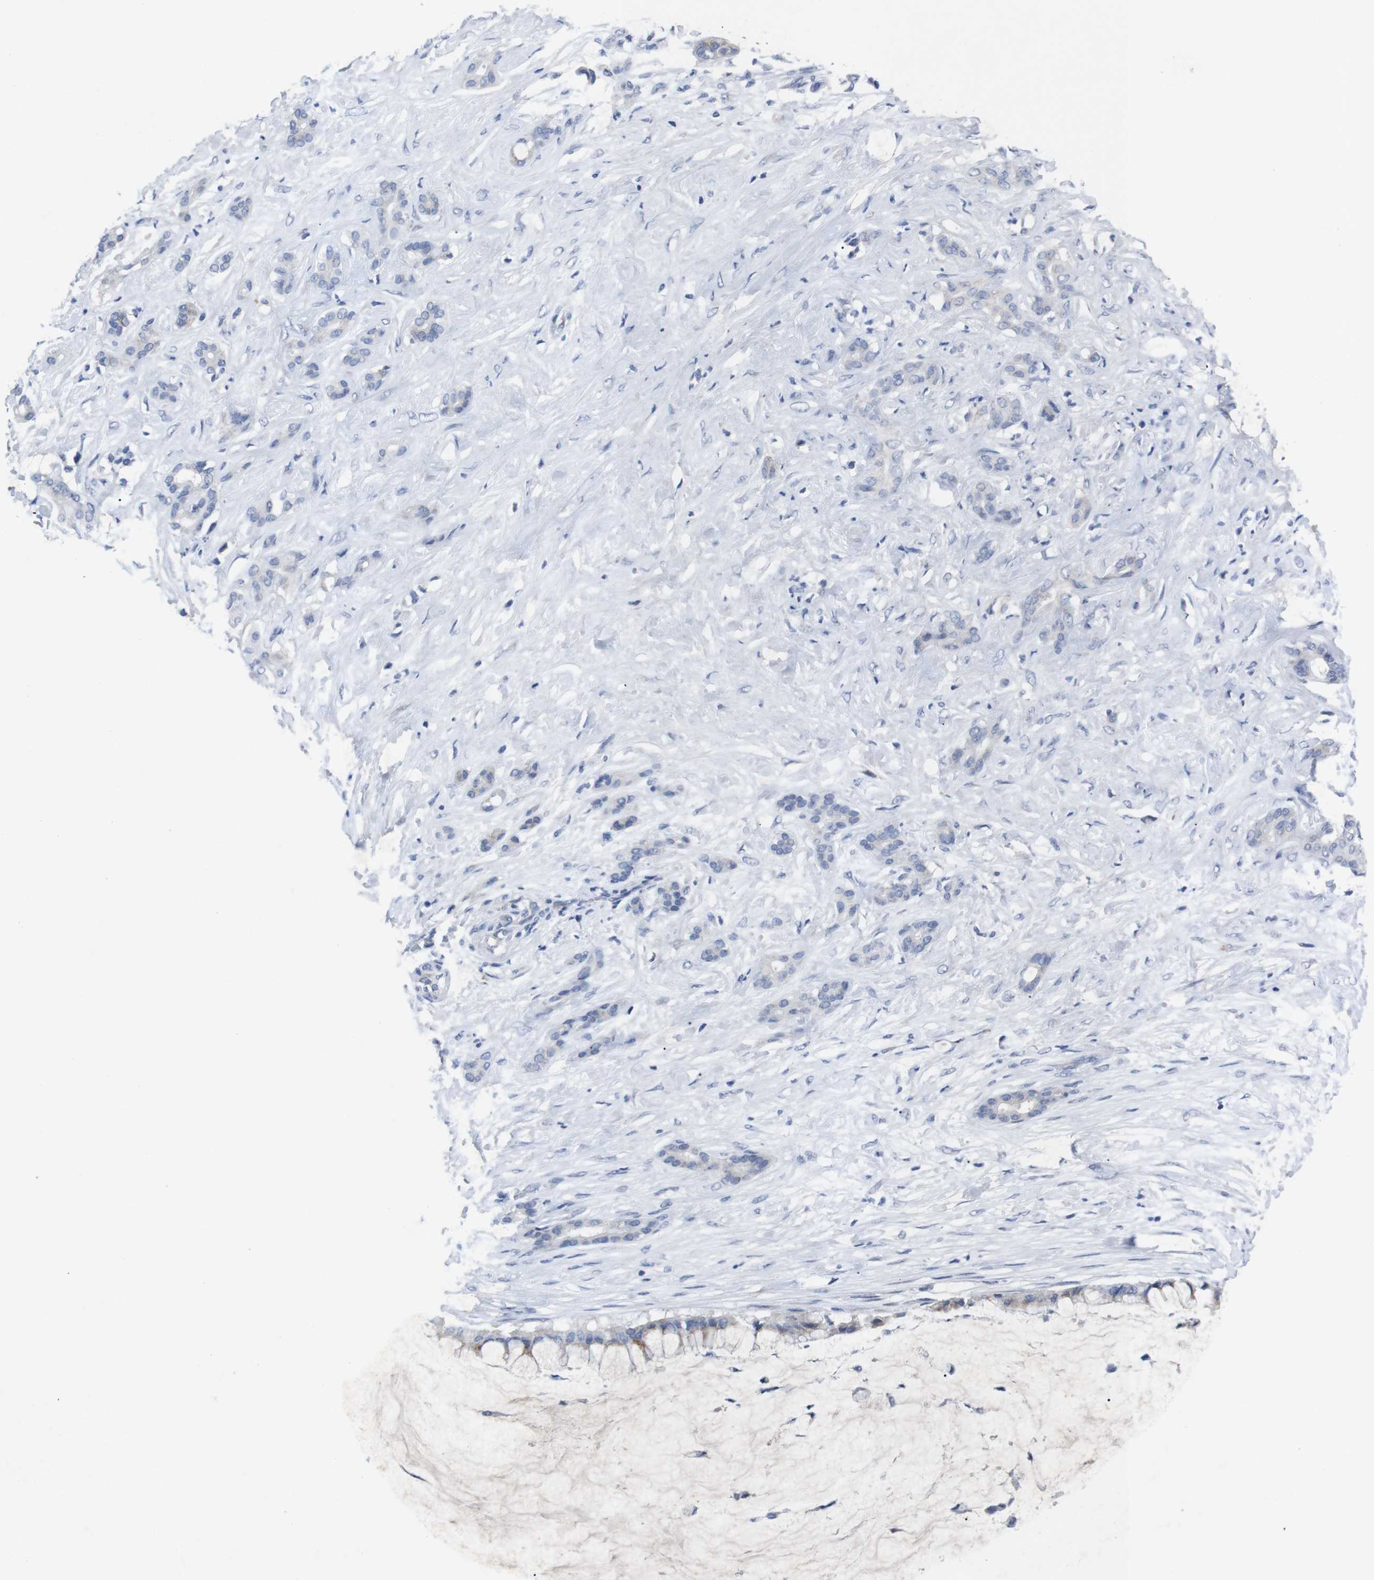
{"staining": {"intensity": "negative", "quantity": "none", "location": "none"}, "tissue": "pancreatic cancer", "cell_type": "Tumor cells", "image_type": "cancer", "snomed": [{"axis": "morphology", "description": "Adenocarcinoma, NOS"}, {"axis": "topography", "description": "Pancreas"}], "caption": "Immunohistochemical staining of pancreatic cancer shows no significant expression in tumor cells.", "gene": "IRF4", "patient": {"sex": "male", "age": 41}}